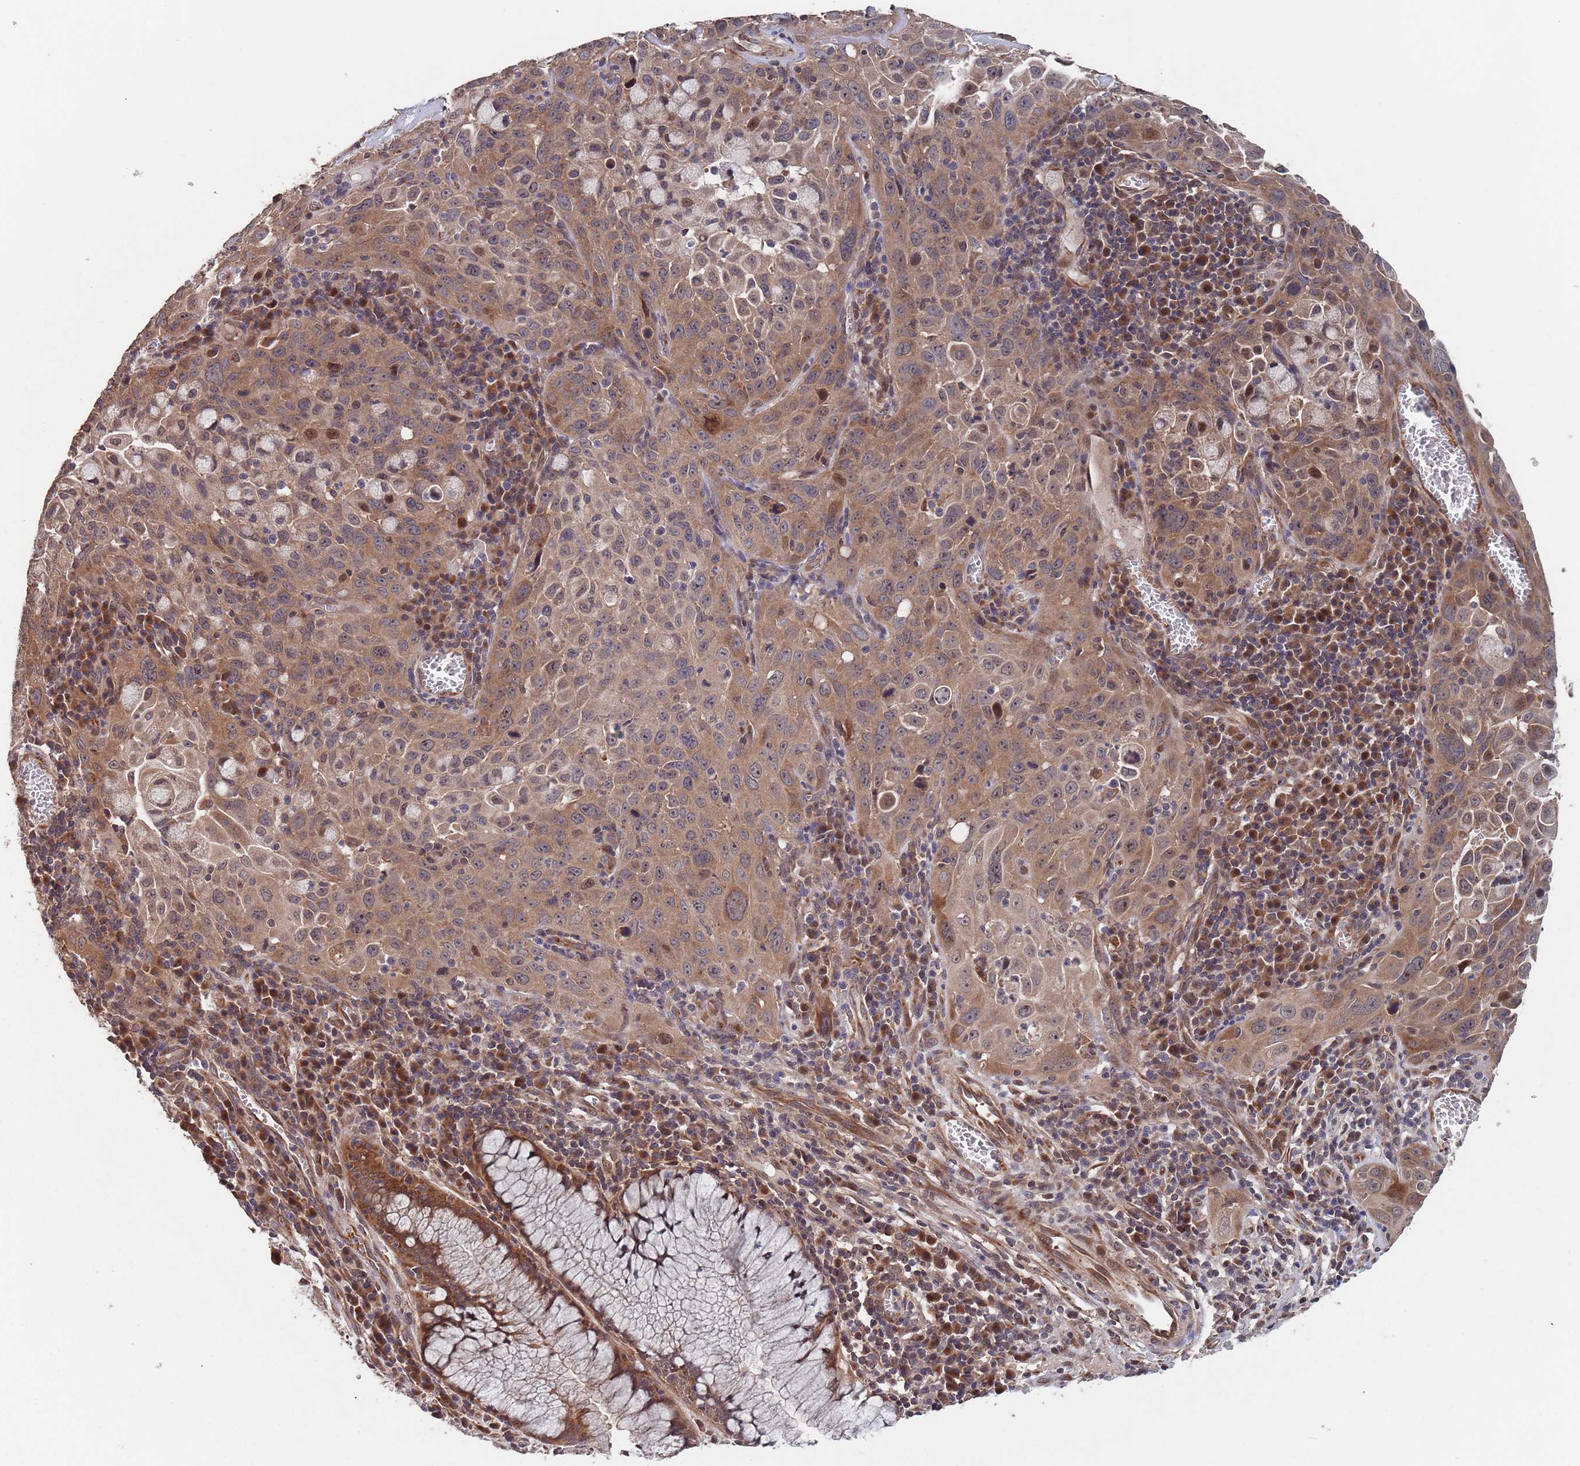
{"staining": {"intensity": "moderate", "quantity": ">75%", "location": "cytoplasmic/membranous"}, "tissue": "cervical cancer", "cell_type": "Tumor cells", "image_type": "cancer", "snomed": [{"axis": "morphology", "description": "Squamous cell carcinoma, NOS"}, {"axis": "topography", "description": "Cervix"}], "caption": "A brown stain highlights moderate cytoplasmic/membranous staining of a protein in human squamous cell carcinoma (cervical) tumor cells. (IHC, brightfield microscopy, high magnification).", "gene": "UNC45A", "patient": {"sex": "female", "age": 42}}